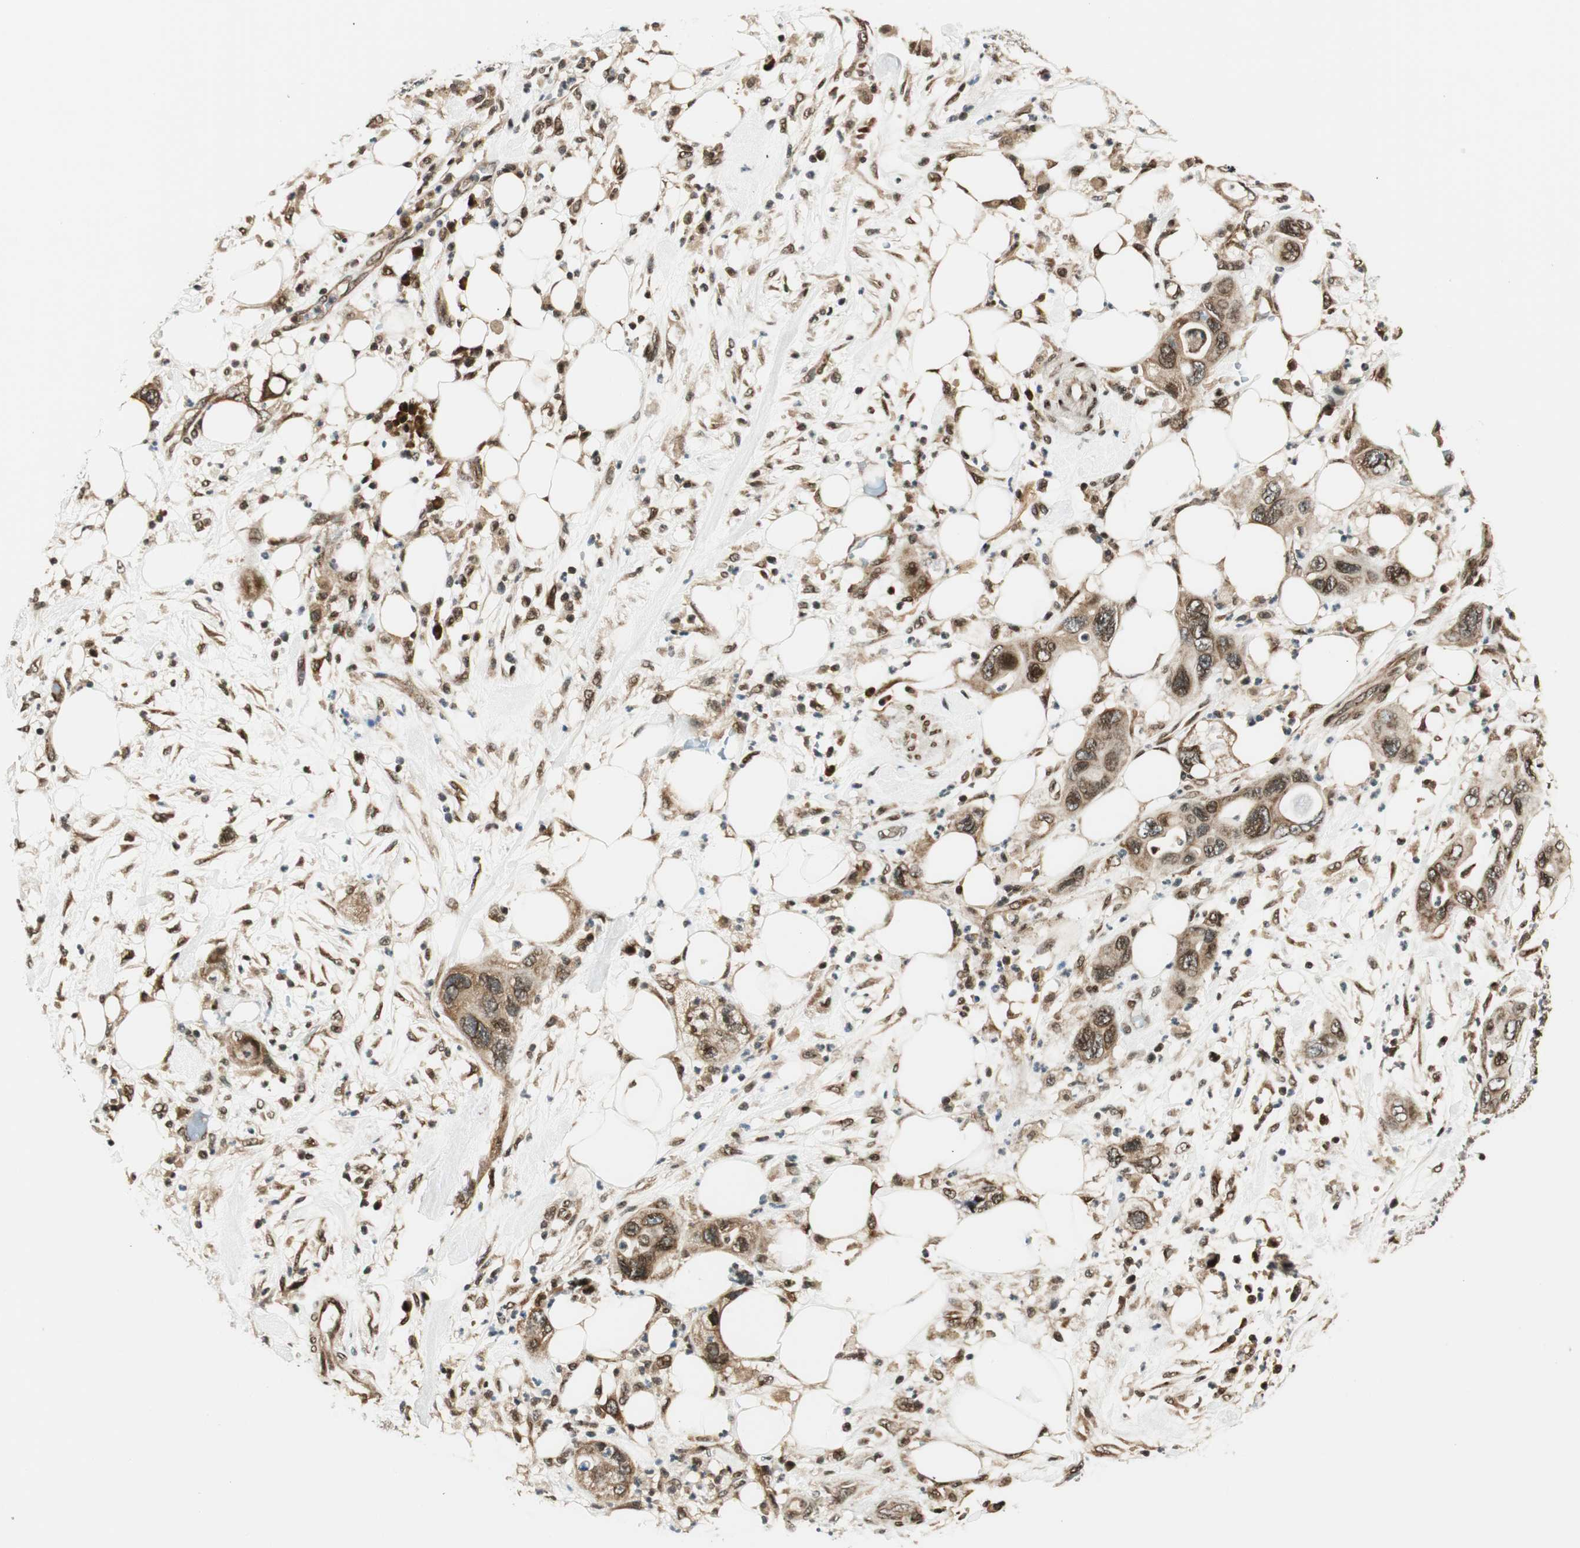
{"staining": {"intensity": "moderate", "quantity": ">75%", "location": "cytoplasmic/membranous,nuclear"}, "tissue": "pancreatic cancer", "cell_type": "Tumor cells", "image_type": "cancer", "snomed": [{"axis": "morphology", "description": "Adenocarcinoma, NOS"}, {"axis": "topography", "description": "Pancreas"}], "caption": "Immunohistochemistry (IHC) (DAB) staining of adenocarcinoma (pancreatic) exhibits moderate cytoplasmic/membranous and nuclear protein positivity in about >75% of tumor cells. The protein is stained brown, and the nuclei are stained in blue (DAB IHC with brightfield microscopy, high magnification).", "gene": "RING1", "patient": {"sex": "female", "age": 71}}